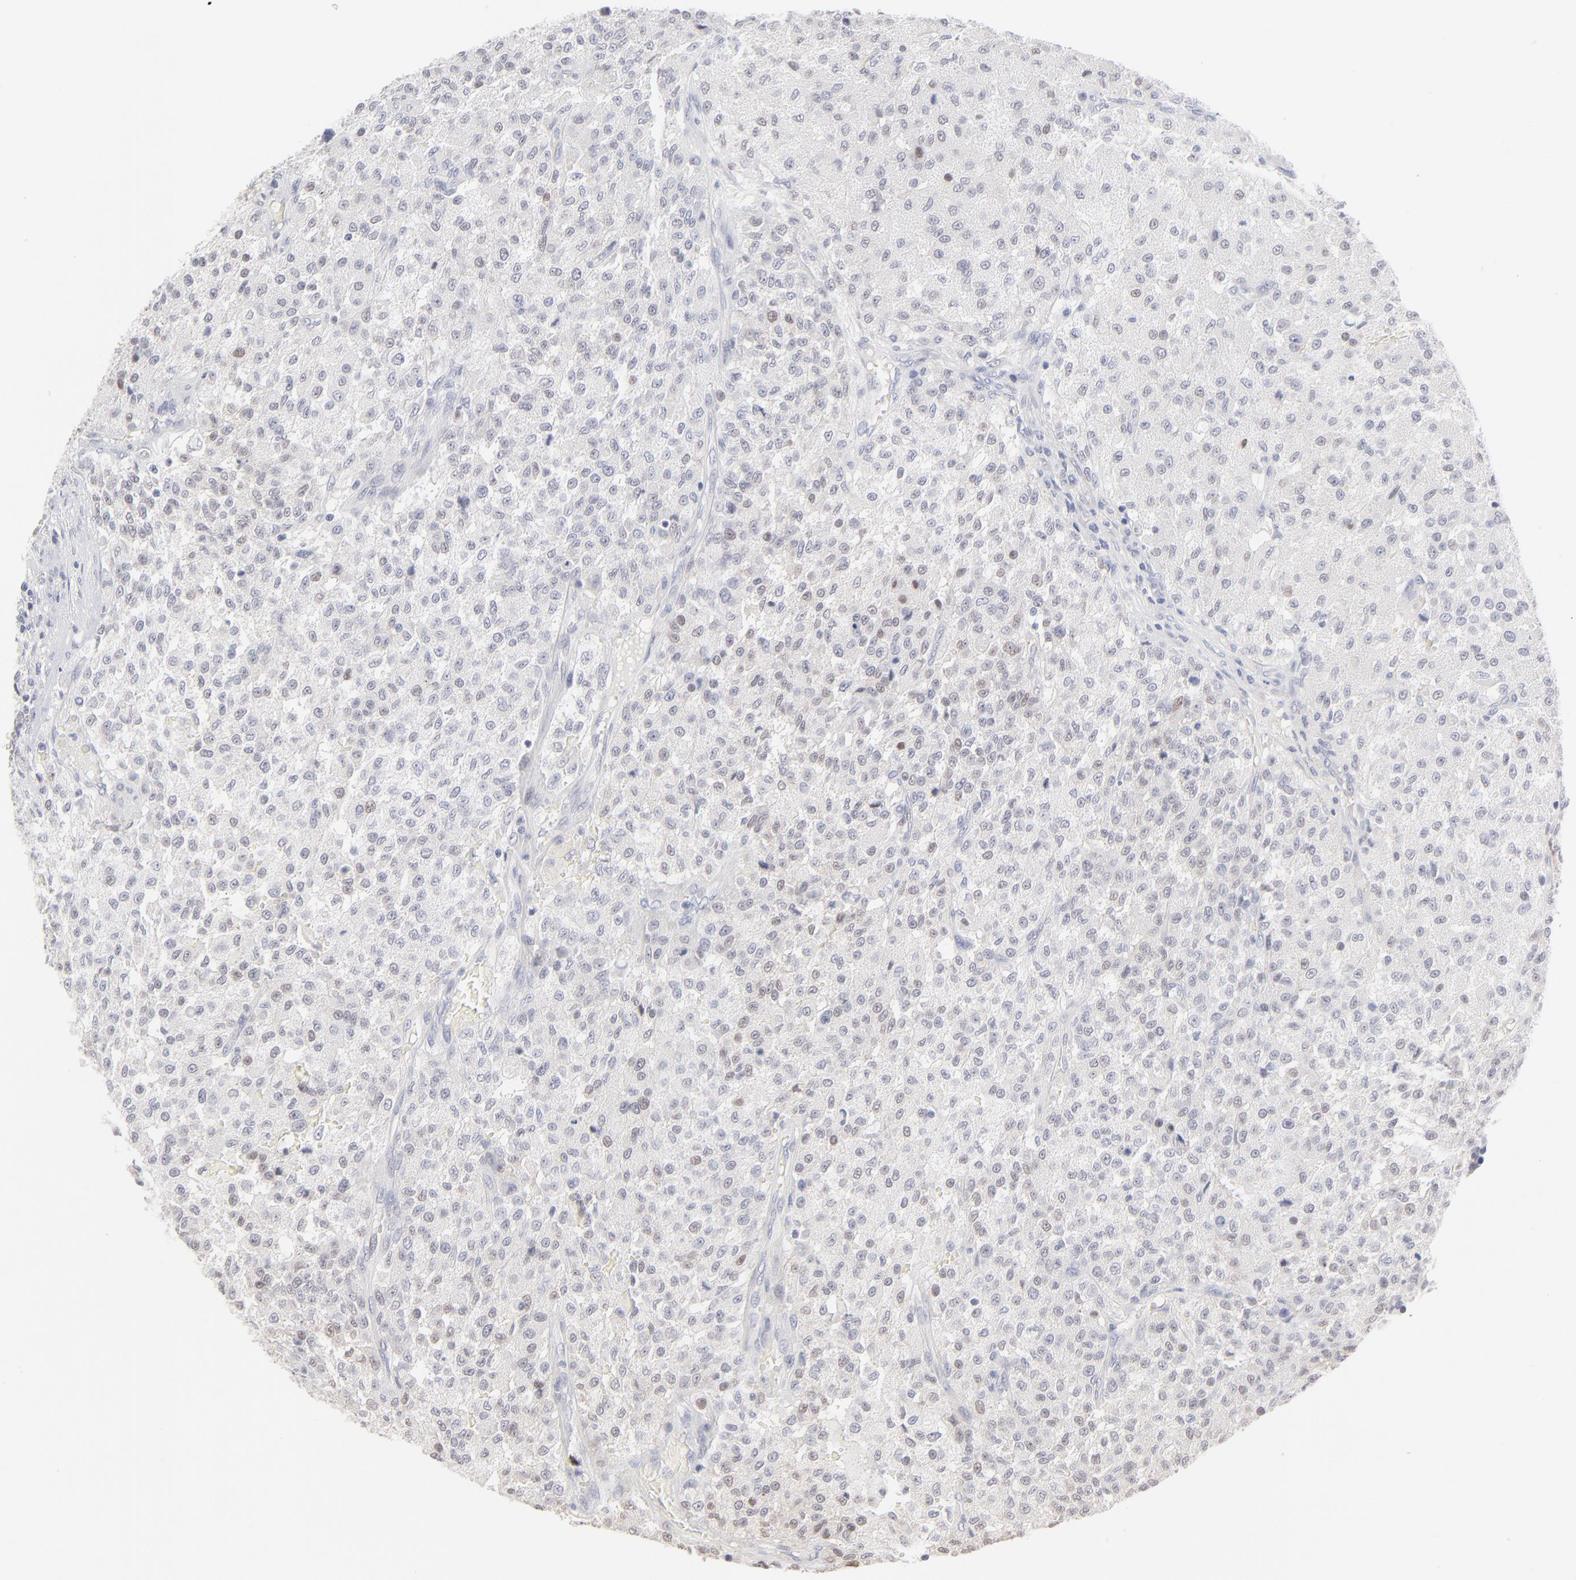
{"staining": {"intensity": "weak", "quantity": "<25%", "location": "nuclear"}, "tissue": "testis cancer", "cell_type": "Tumor cells", "image_type": "cancer", "snomed": [{"axis": "morphology", "description": "Seminoma, NOS"}, {"axis": "topography", "description": "Testis"}], "caption": "Immunohistochemical staining of testis seminoma reveals no significant positivity in tumor cells.", "gene": "RBM3", "patient": {"sex": "male", "age": 59}}